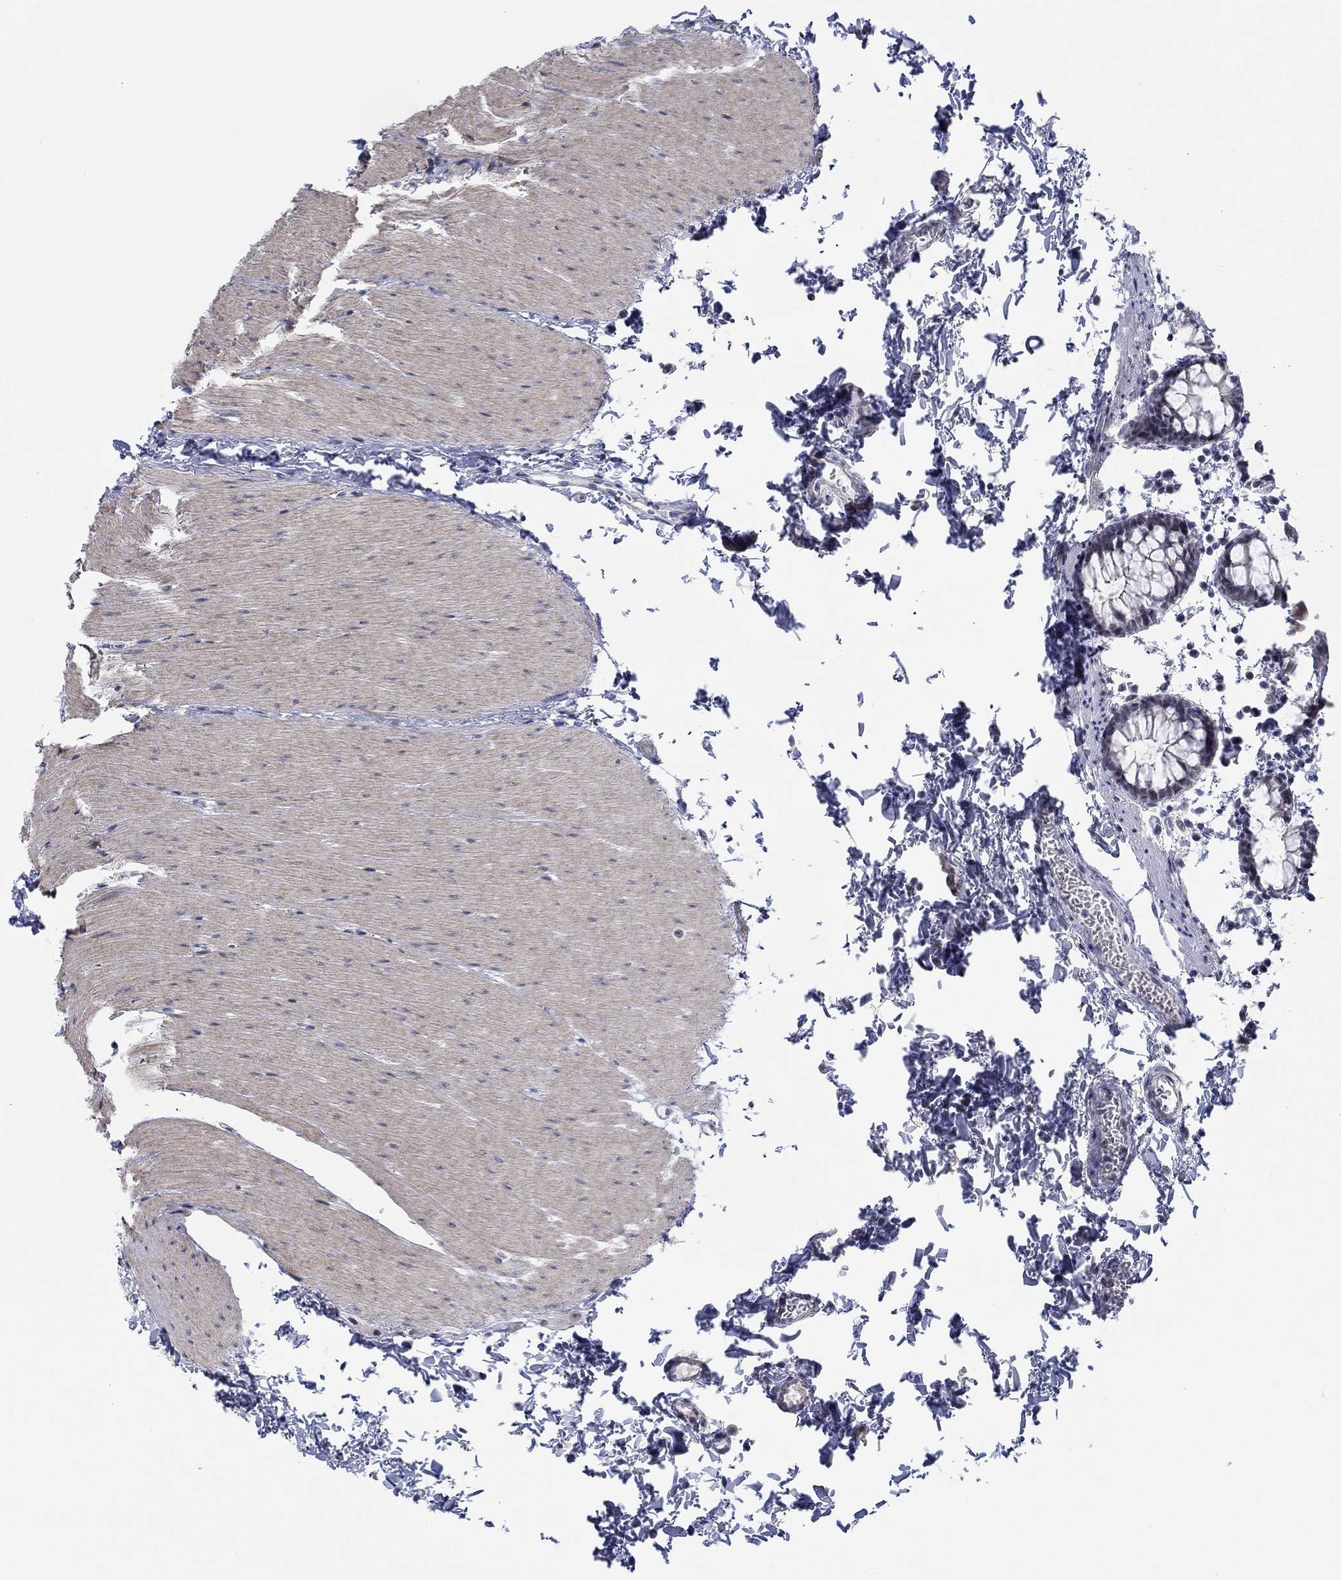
{"staining": {"intensity": "negative", "quantity": "none", "location": "none"}, "tissue": "rectum", "cell_type": "Glandular cells", "image_type": "normal", "snomed": [{"axis": "morphology", "description": "Normal tissue, NOS"}, {"axis": "topography", "description": "Rectum"}], "caption": "Protein analysis of normal rectum exhibits no significant expression in glandular cells.", "gene": "SLC34A1", "patient": {"sex": "male", "age": 57}}